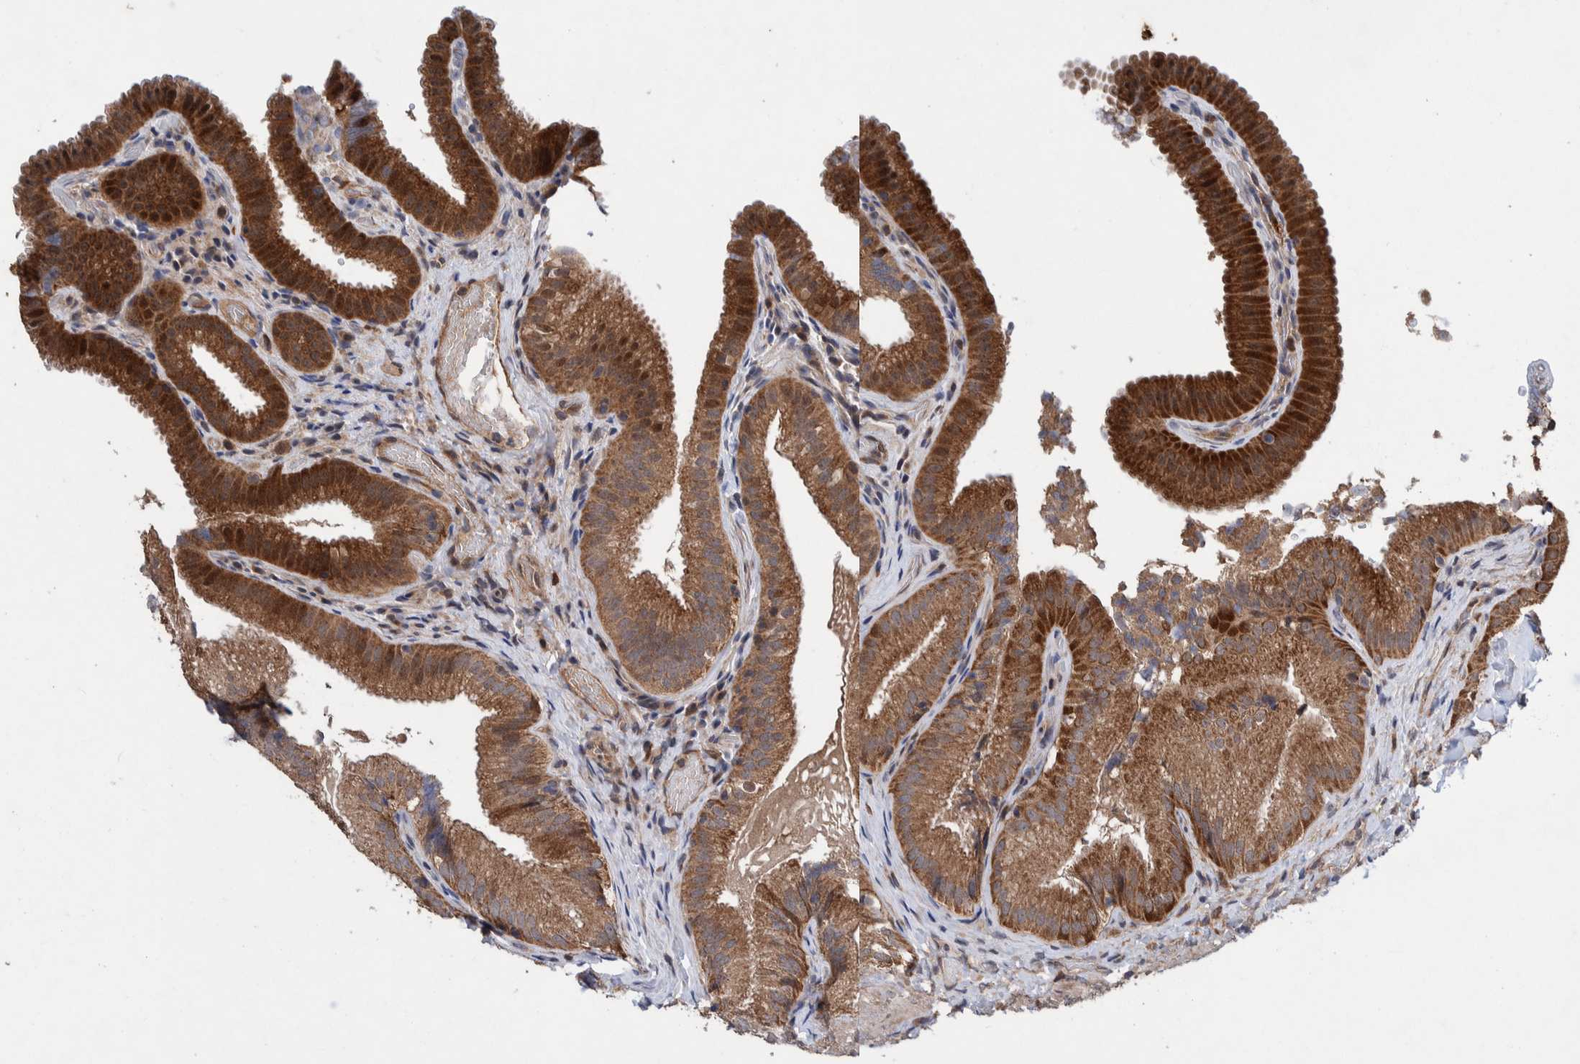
{"staining": {"intensity": "strong", "quantity": ">75%", "location": "cytoplasmic/membranous"}, "tissue": "gallbladder", "cell_type": "Glandular cells", "image_type": "normal", "snomed": [{"axis": "morphology", "description": "Normal tissue, NOS"}, {"axis": "topography", "description": "Gallbladder"}], "caption": "Glandular cells display high levels of strong cytoplasmic/membranous positivity in approximately >75% of cells in normal gallbladder. Immunohistochemistry (ihc) stains the protein in brown and the nuclei are stained blue.", "gene": "PIK3R6", "patient": {"sex": "female", "age": 30}}